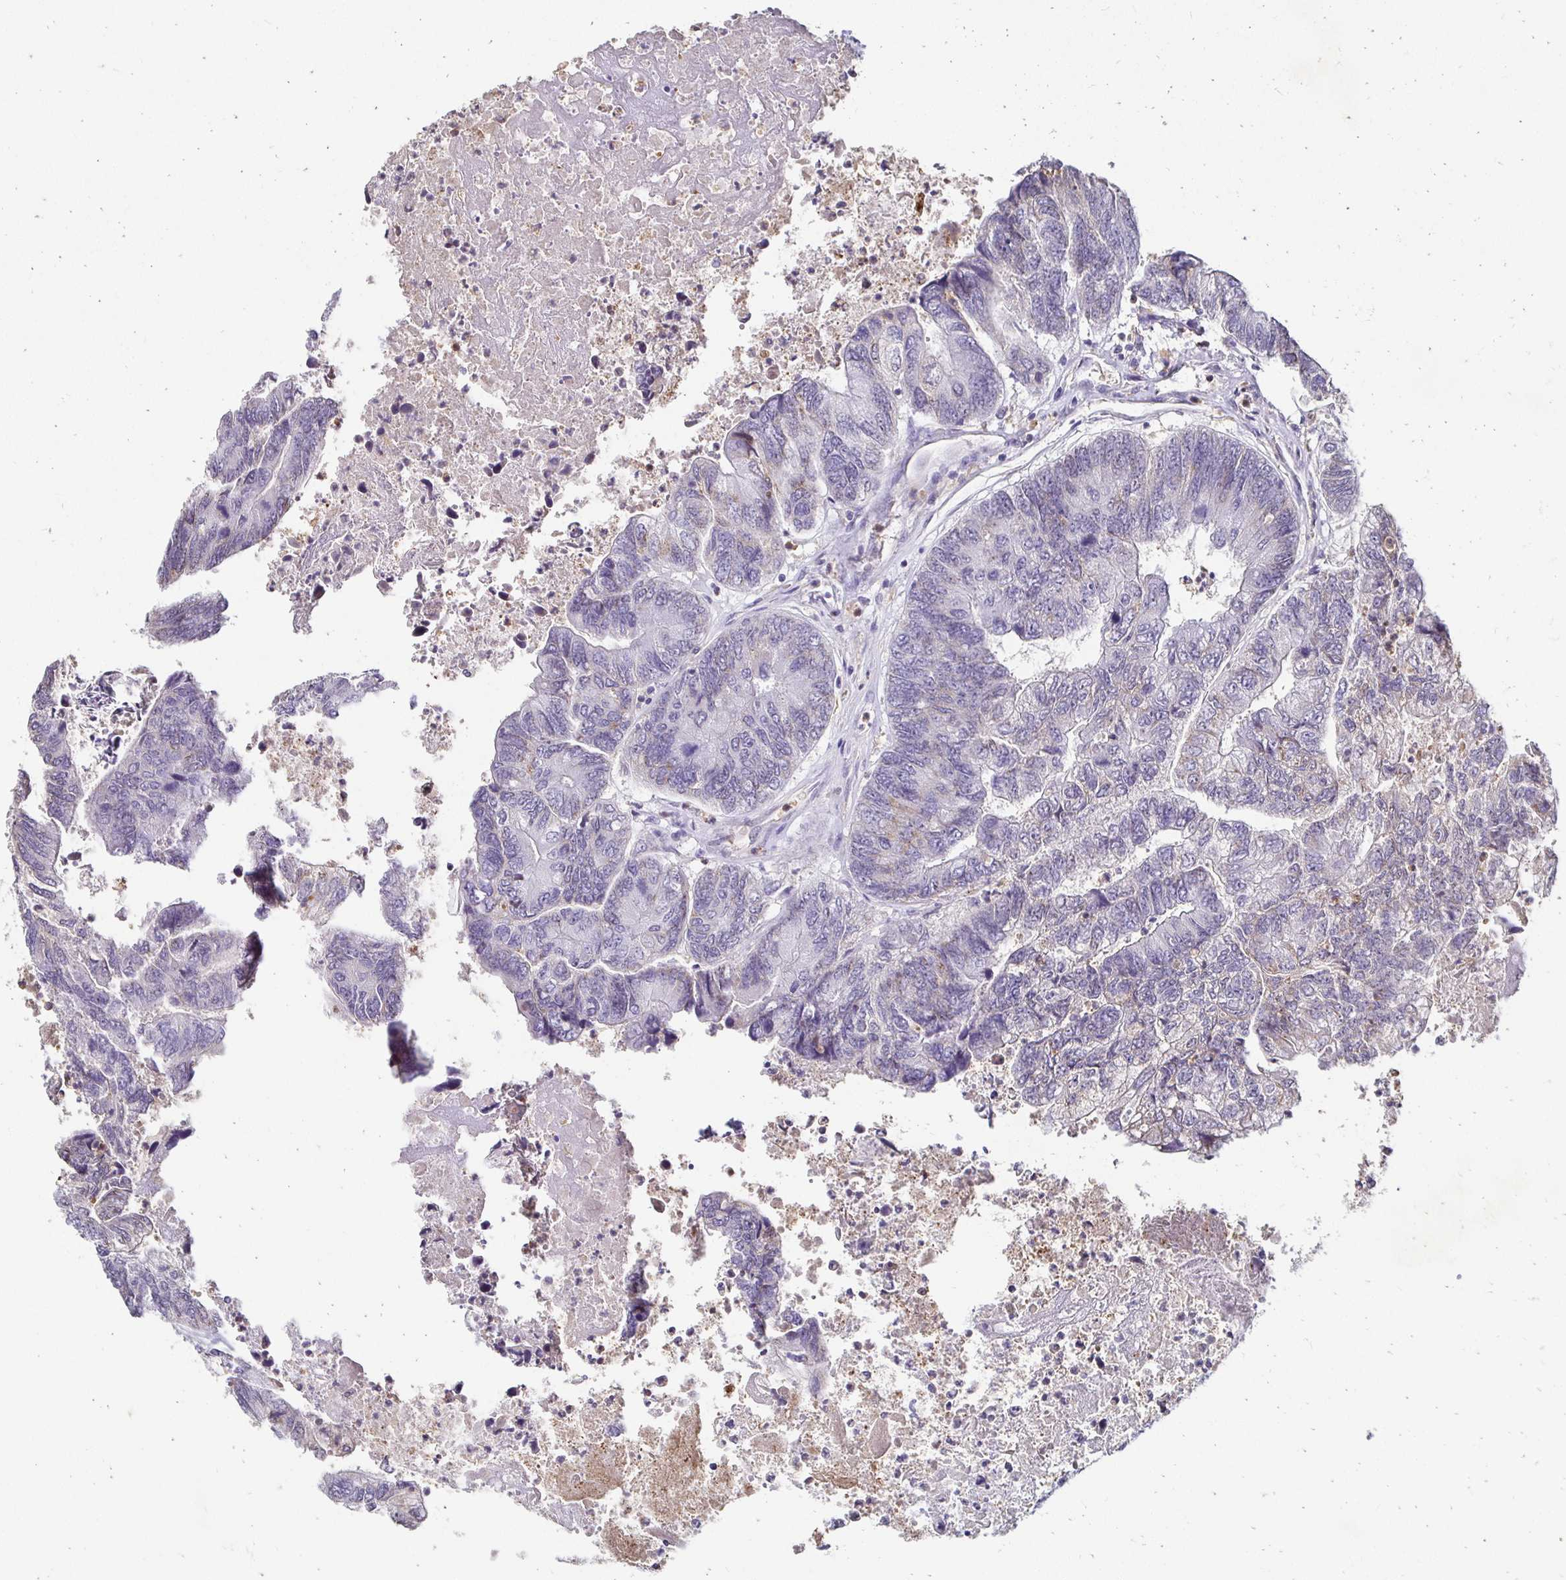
{"staining": {"intensity": "weak", "quantity": "<25%", "location": "cytoplasmic/membranous"}, "tissue": "colorectal cancer", "cell_type": "Tumor cells", "image_type": "cancer", "snomed": [{"axis": "morphology", "description": "Adenocarcinoma, NOS"}, {"axis": "topography", "description": "Colon"}], "caption": "The IHC image has no significant expression in tumor cells of adenocarcinoma (colorectal) tissue.", "gene": "GK2", "patient": {"sex": "female", "age": 67}}